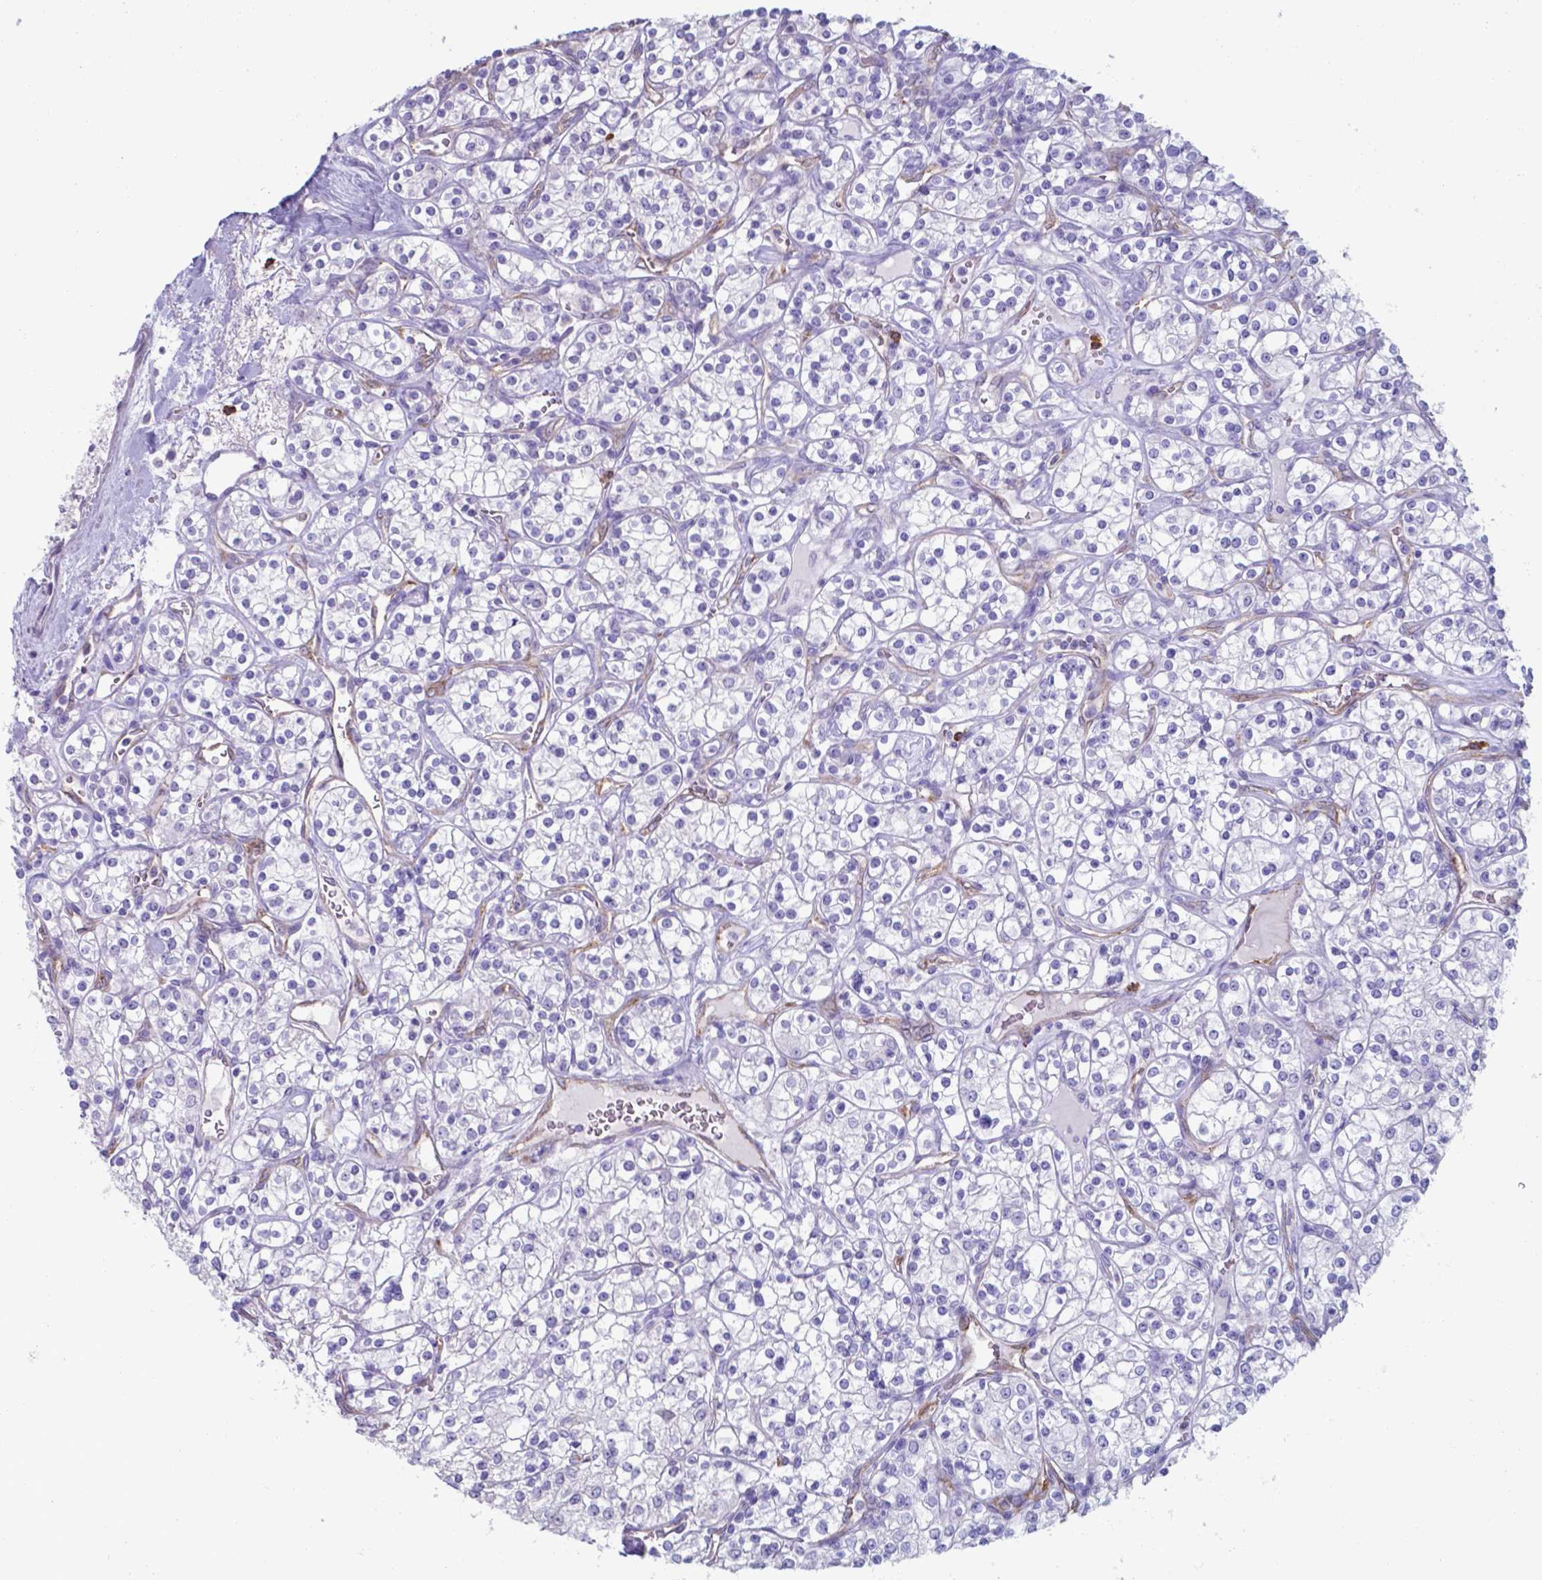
{"staining": {"intensity": "negative", "quantity": "none", "location": "none"}, "tissue": "renal cancer", "cell_type": "Tumor cells", "image_type": "cancer", "snomed": [{"axis": "morphology", "description": "Adenocarcinoma, NOS"}, {"axis": "topography", "description": "Kidney"}], "caption": "Immunohistochemistry micrograph of human renal adenocarcinoma stained for a protein (brown), which shows no positivity in tumor cells.", "gene": "UBE2J1", "patient": {"sex": "male", "age": 77}}